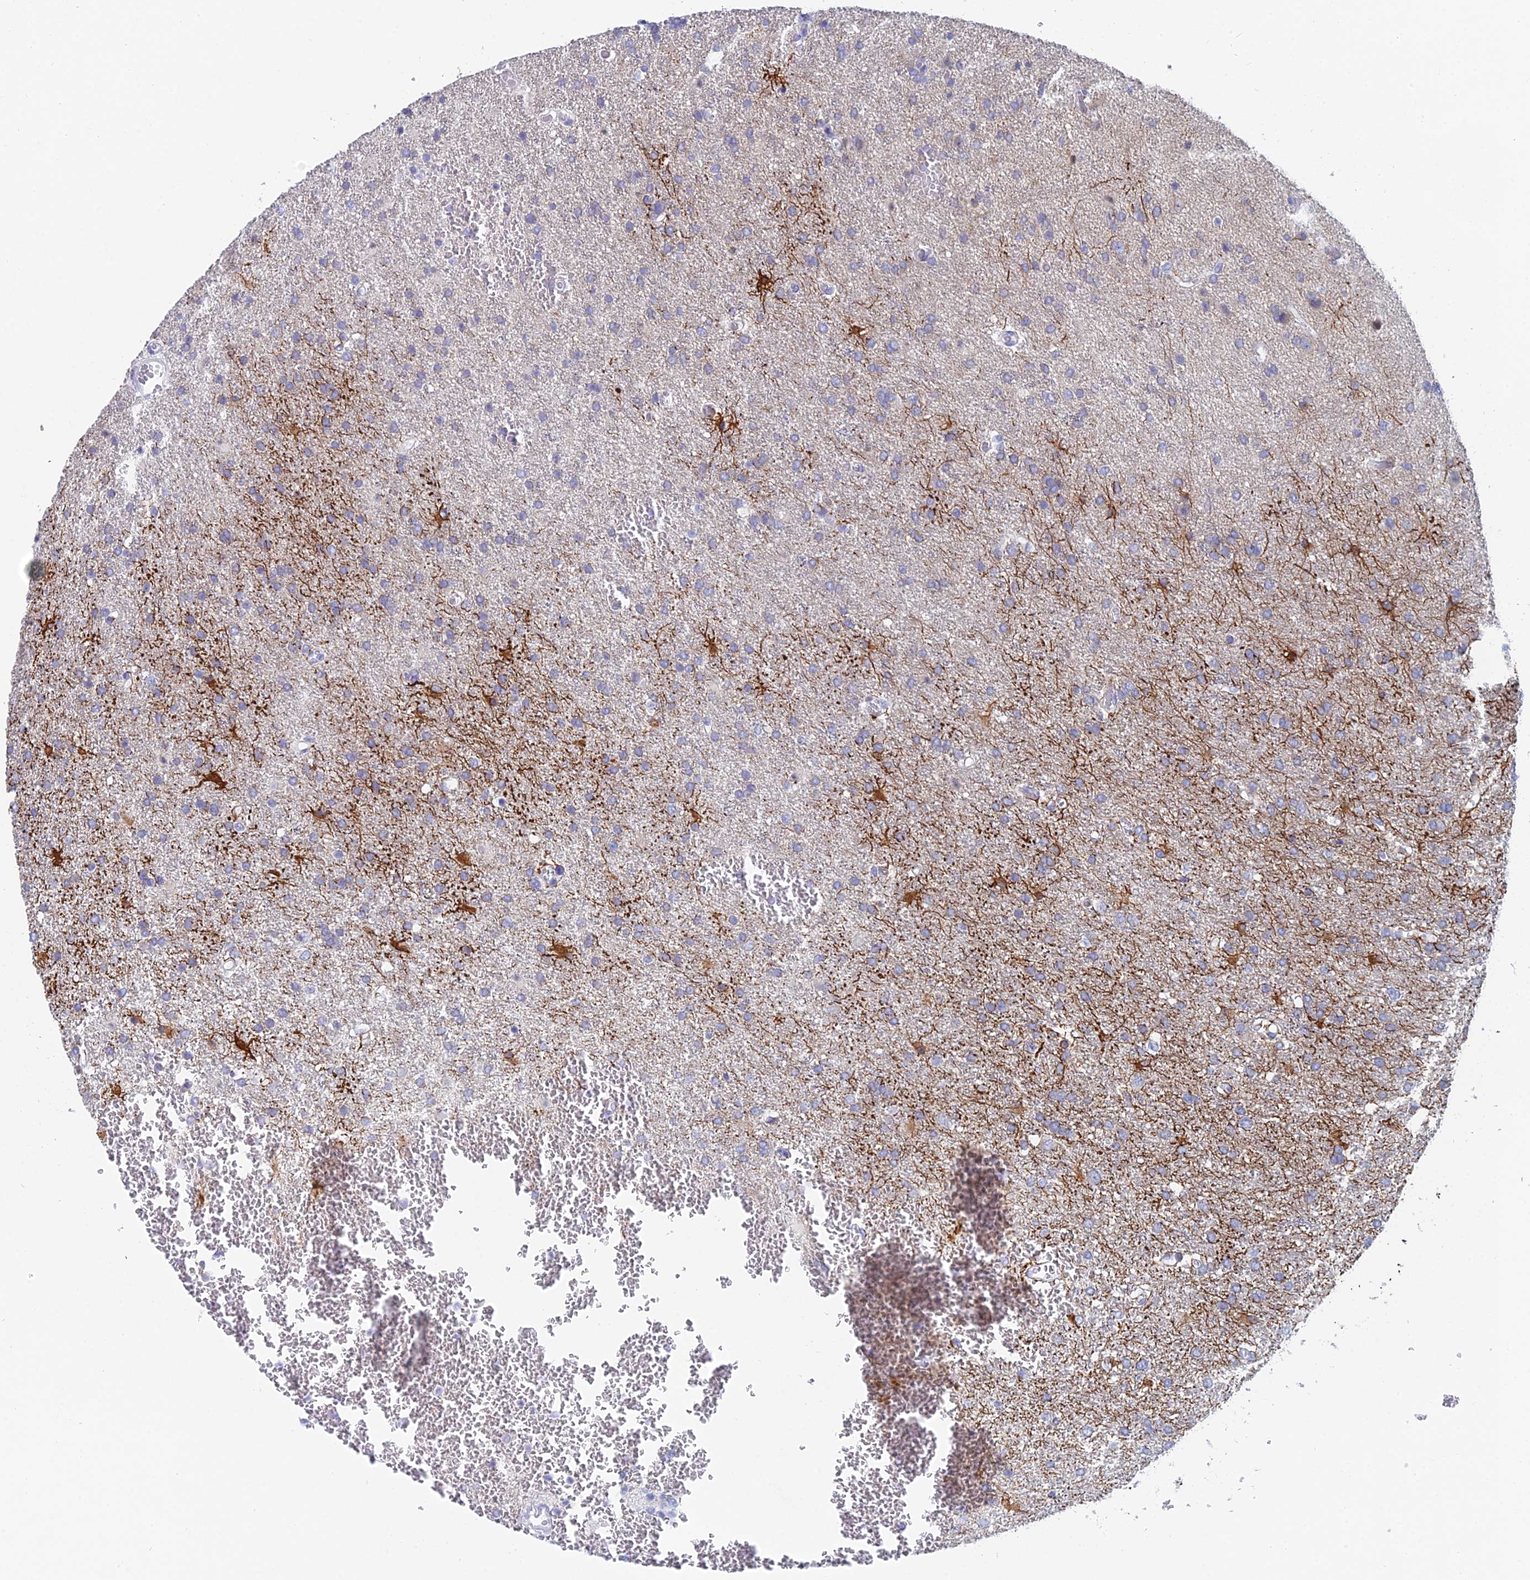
{"staining": {"intensity": "weak", "quantity": "<25%", "location": "cytoplasmic/membranous"}, "tissue": "glioma", "cell_type": "Tumor cells", "image_type": "cancer", "snomed": [{"axis": "morphology", "description": "Glioma, malignant, High grade"}, {"axis": "topography", "description": "Brain"}], "caption": "This is an immunohistochemistry (IHC) photomicrograph of human malignant glioma (high-grade). There is no positivity in tumor cells.", "gene": "ACSM1", "patient": {"sex": "female", "age": 74}}